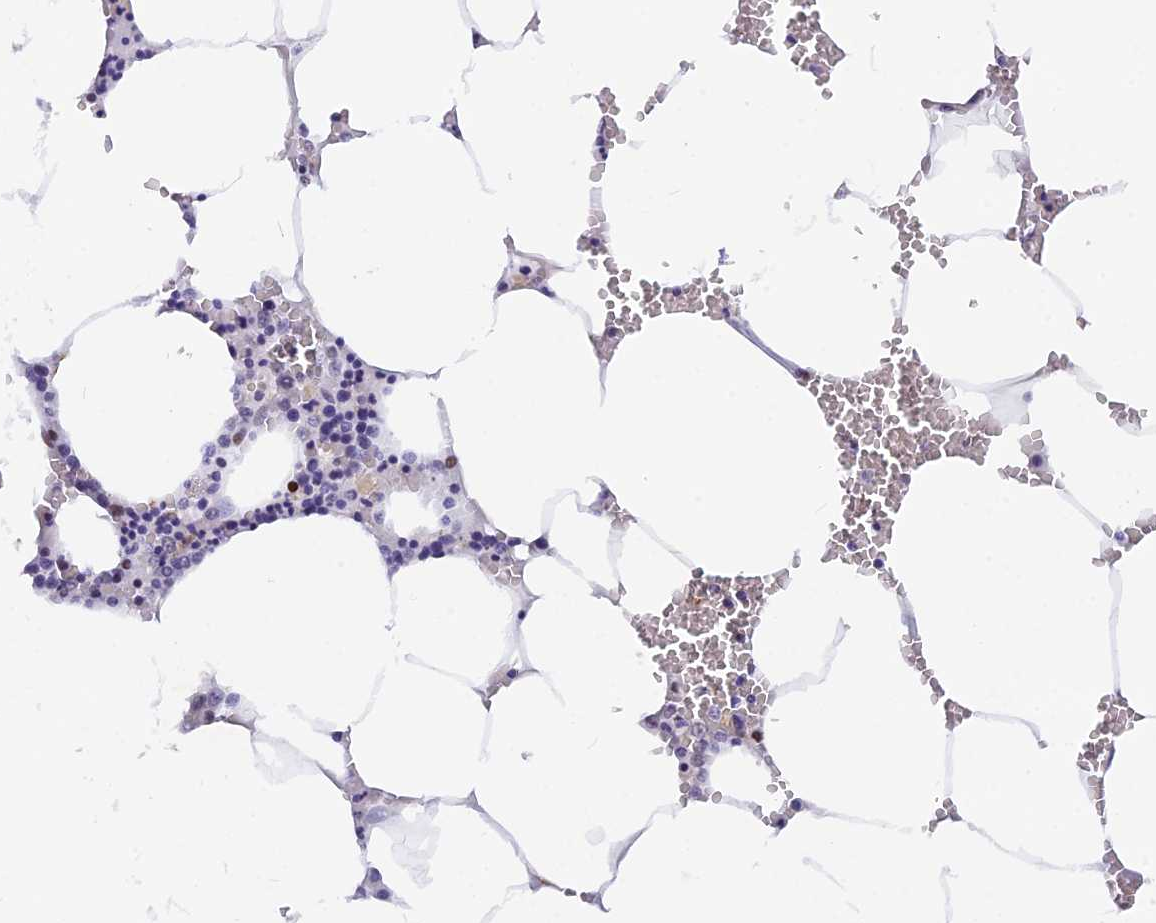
{"staining": {"intensity": "moderate", "quantity": "<25%", "location": "nuclear"}, "tissue": "bone marrow", "cell_type": "Hematopoietic cells", "image_type": "normal", "snomed": [{"axis": "morphology", "description": "Normal tissue, NOS"}, {"axis": "topography", "description": "Bone marrow"}], "caption": "Immunohistochemistry (IHC) of benign bone marrow demonstrates low levels of moderate nuclear staining in about <25% of hematopoietic cells.", "gene": "NSA2", "patient": {"sex": "male", "age": 70}}